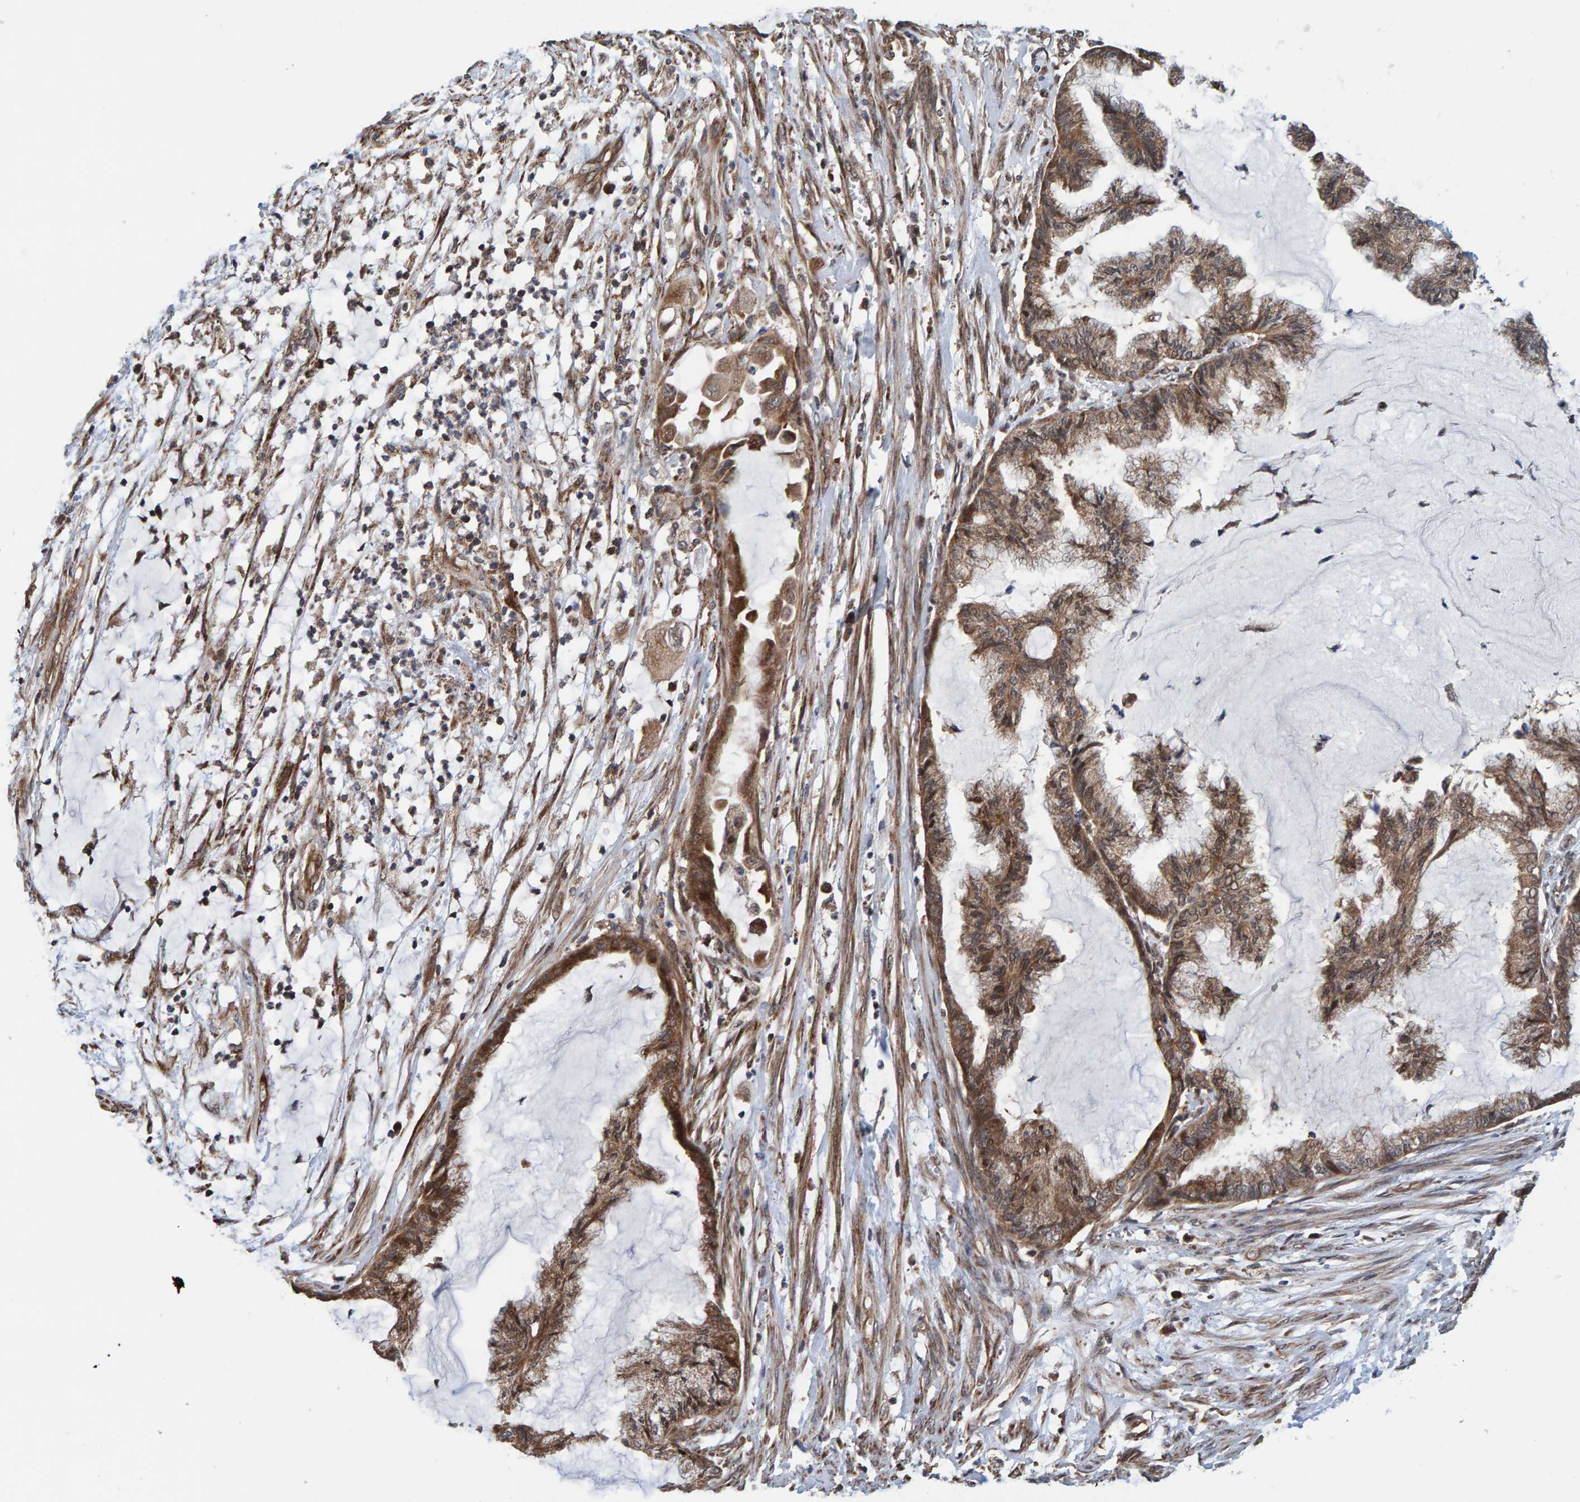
{"staining": {"intensity": "moderate", "quantity": ">75%", "location": "cytoplasmic/membranous"}, "tissue": "endometrial cancer", "cell_type": "Tumor cells", "image_type": "cancer", "snomed": [{"axis": "morphology", "description": "Adenocarcinoma, NOS"}, {"axis": "topography", "description": "Endometrium"}], "caption": "Tumor cells show medium levels of moderate cytoplasmic/membranous positivity in approximately >75% of cells in human endometrial cancer (adenocarcinoma).", "gene": "SCRN2", "patient": {"sex": "female", "age": 86}}